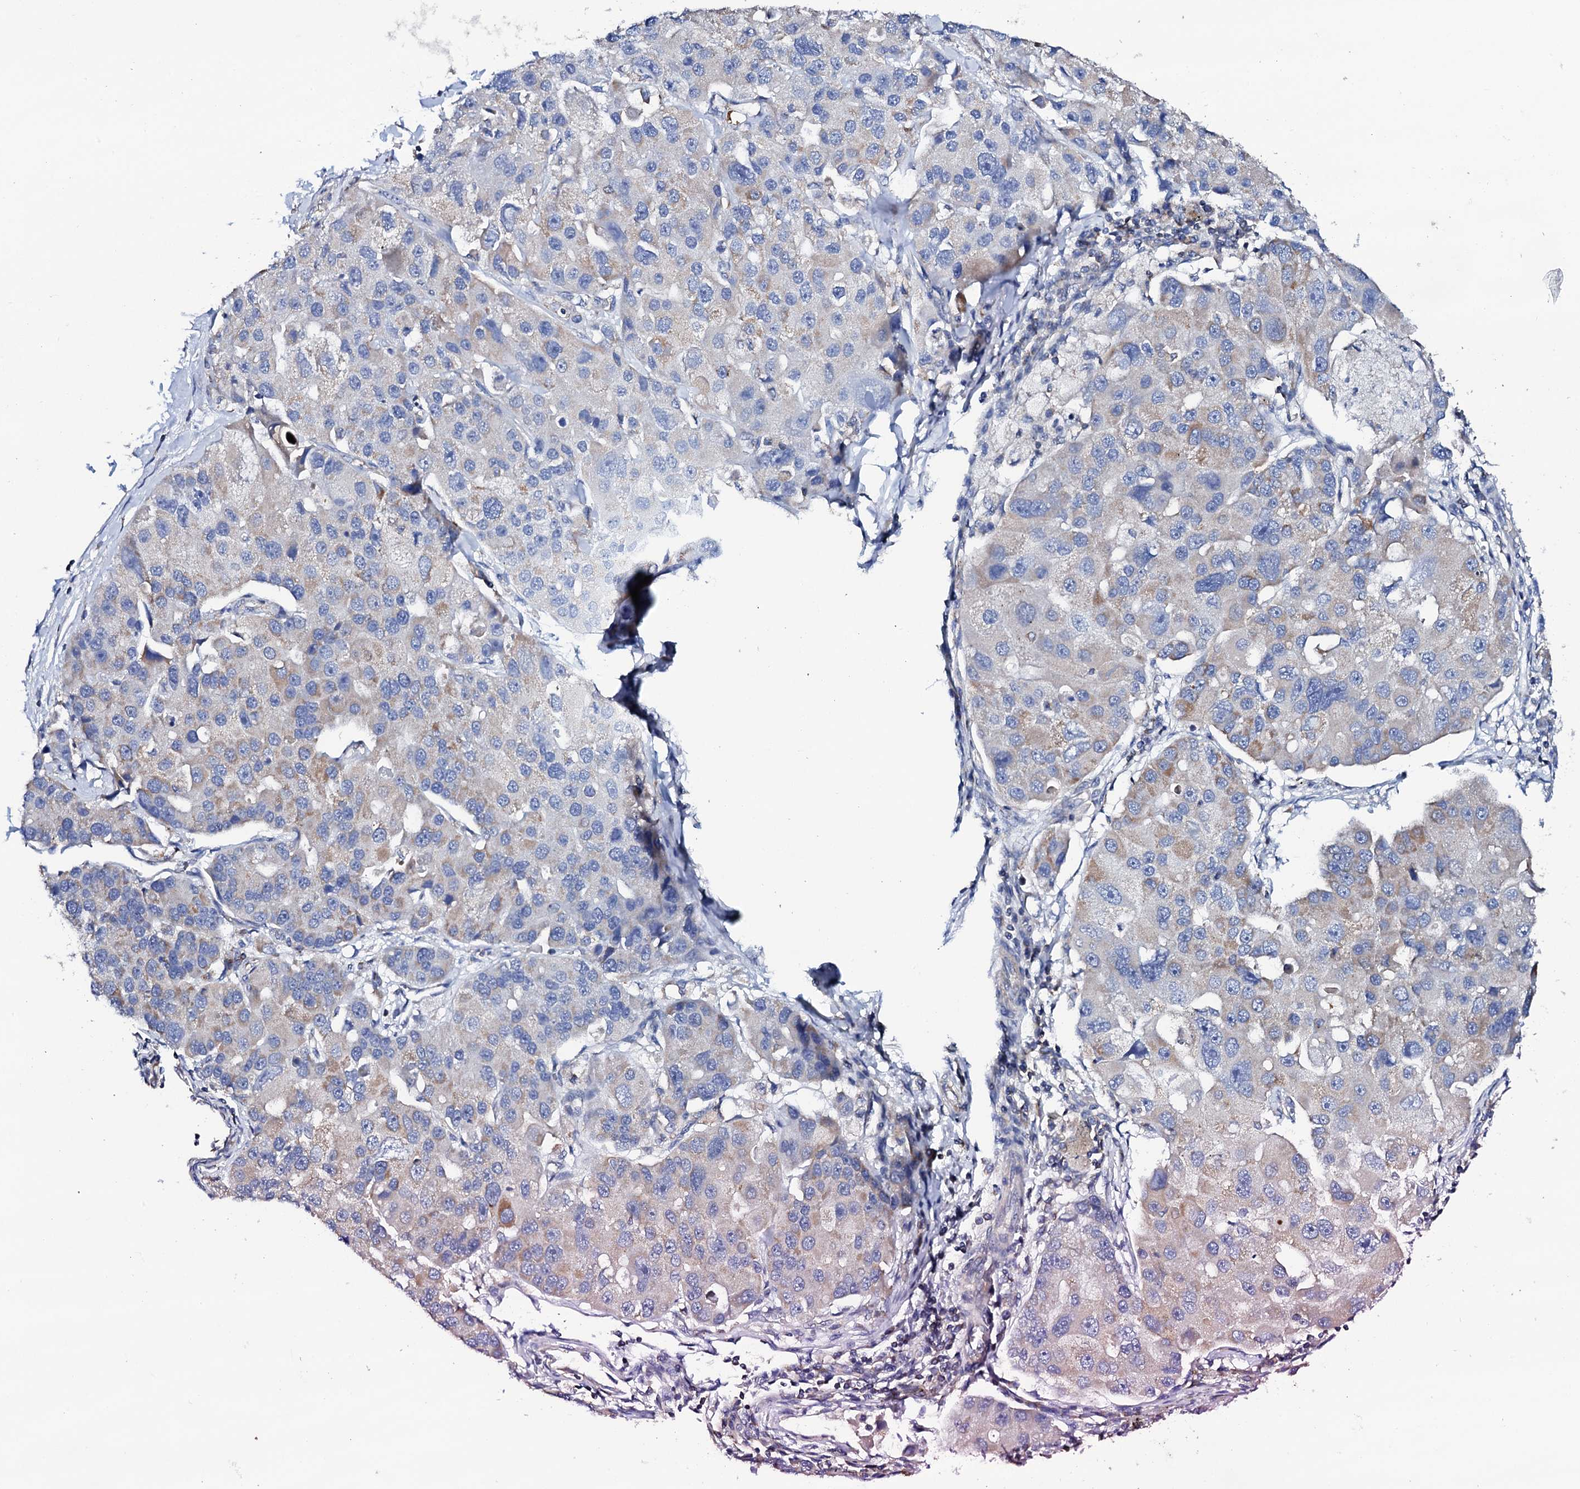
{"staining": {"intensity": "moderate", "quantity": "<25%", "location": "cytoplasmic/membranous"}, "tissue": "lung cancer", "cell_type": "Tumor cells", "image_type": "cancer", "snomed": [{"axis": "morphology", "description": "Adenocarcinoma, NOS"}, {"axis": "topography", "description": "Lung"}], "caption": "Lung cancer stained for a protein displays moderate cytoplasmic/membranous positivity in tumor cells.", "gene": "TCAF2", "patient": {"sex": "female", "age": 54}}